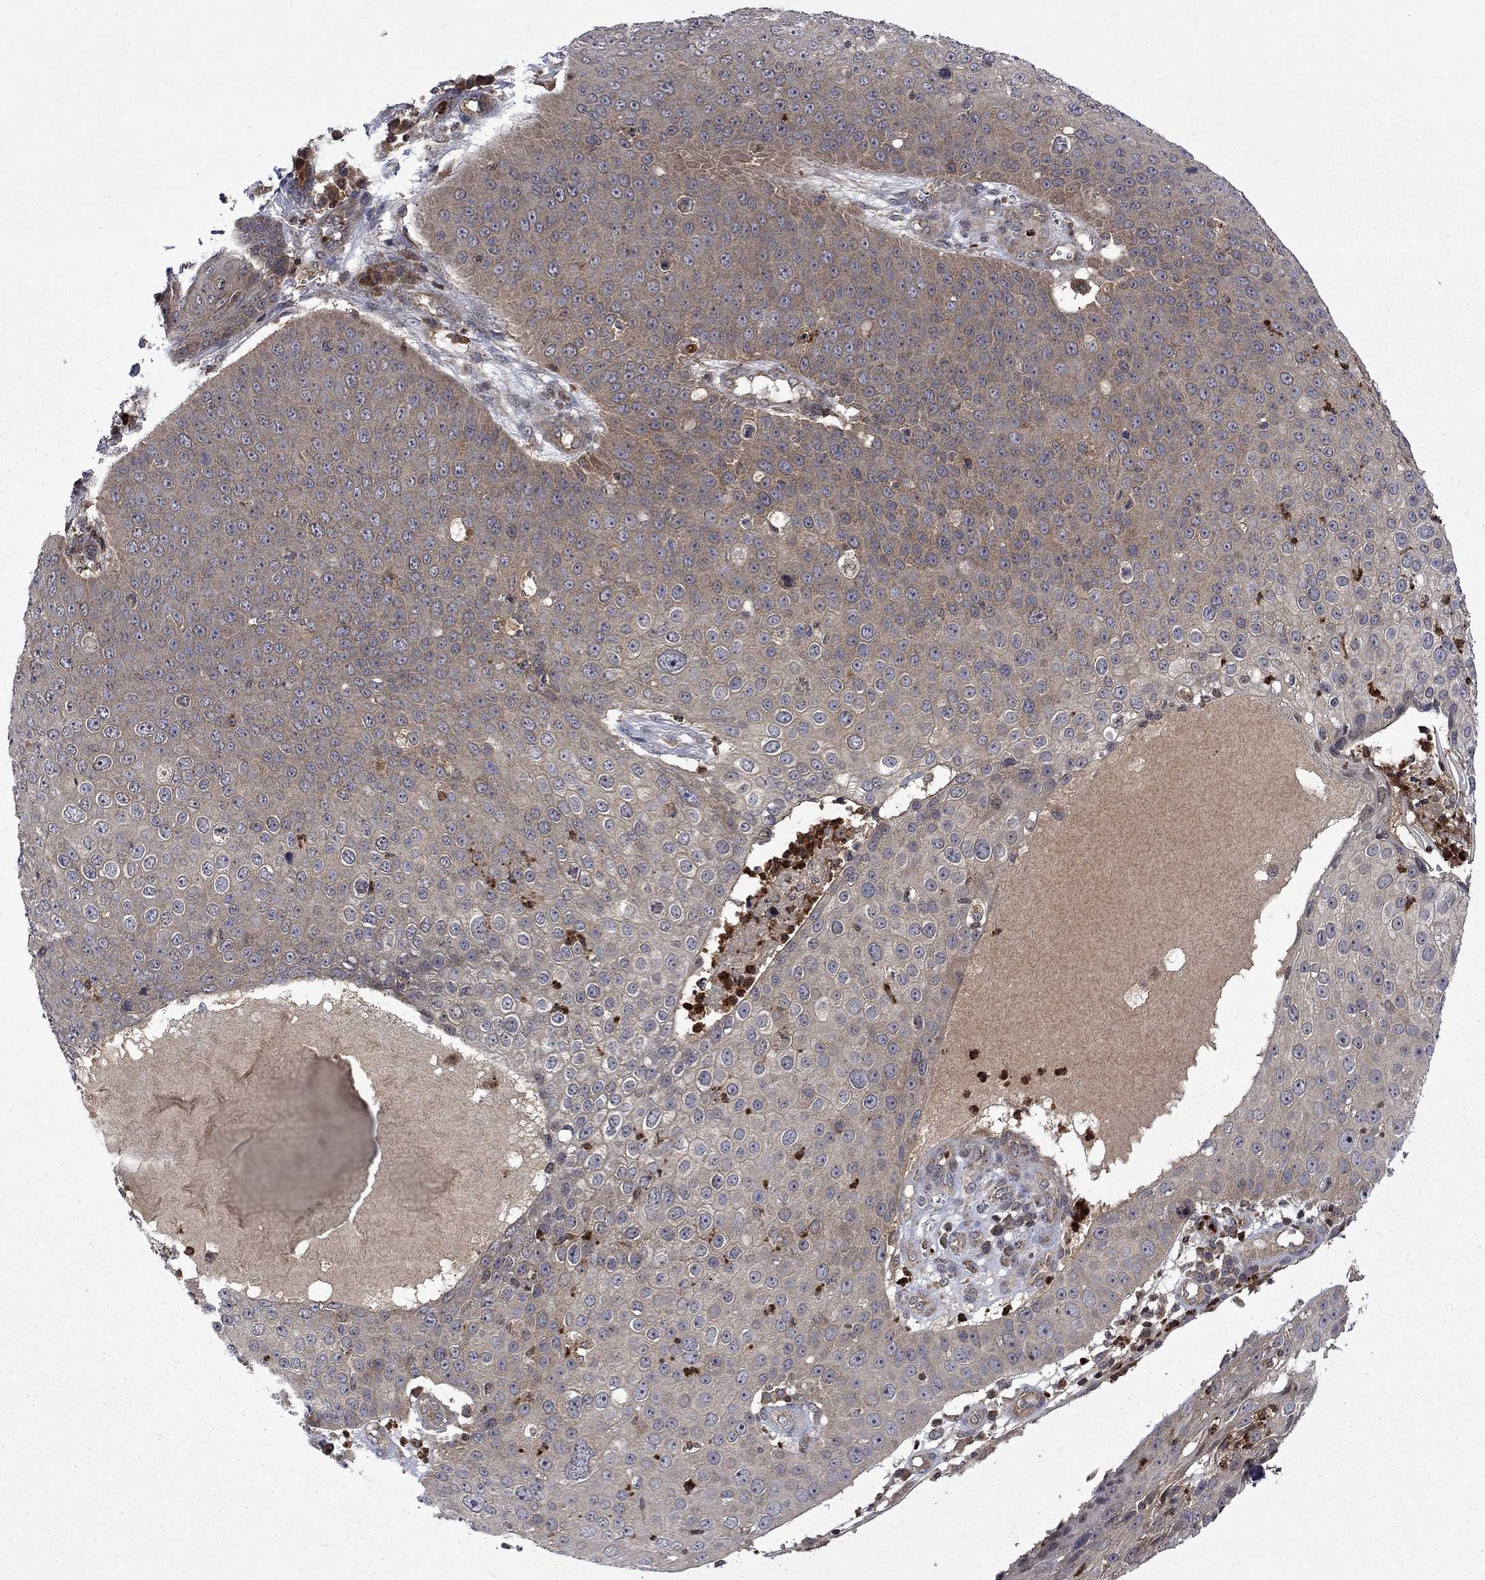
{"staining": {"intensity": "negative", "quantity": "none", "location": "none"}, "tissue": "skin cancer", "cell_type": "Tumor cells", "image_type": "cancer", "snomed": [{"axis": "morphology", "description": "Squamous cell carcinoma, NOS"}, {"axis": "topography", "description": "Skin"}], "caption": "An image of skin squamous cell carcinoma stained for a protein displays no brown staining in tumor cells.", "gene": "TMEM33", "patient": {"sex": "male", "age": 71}}